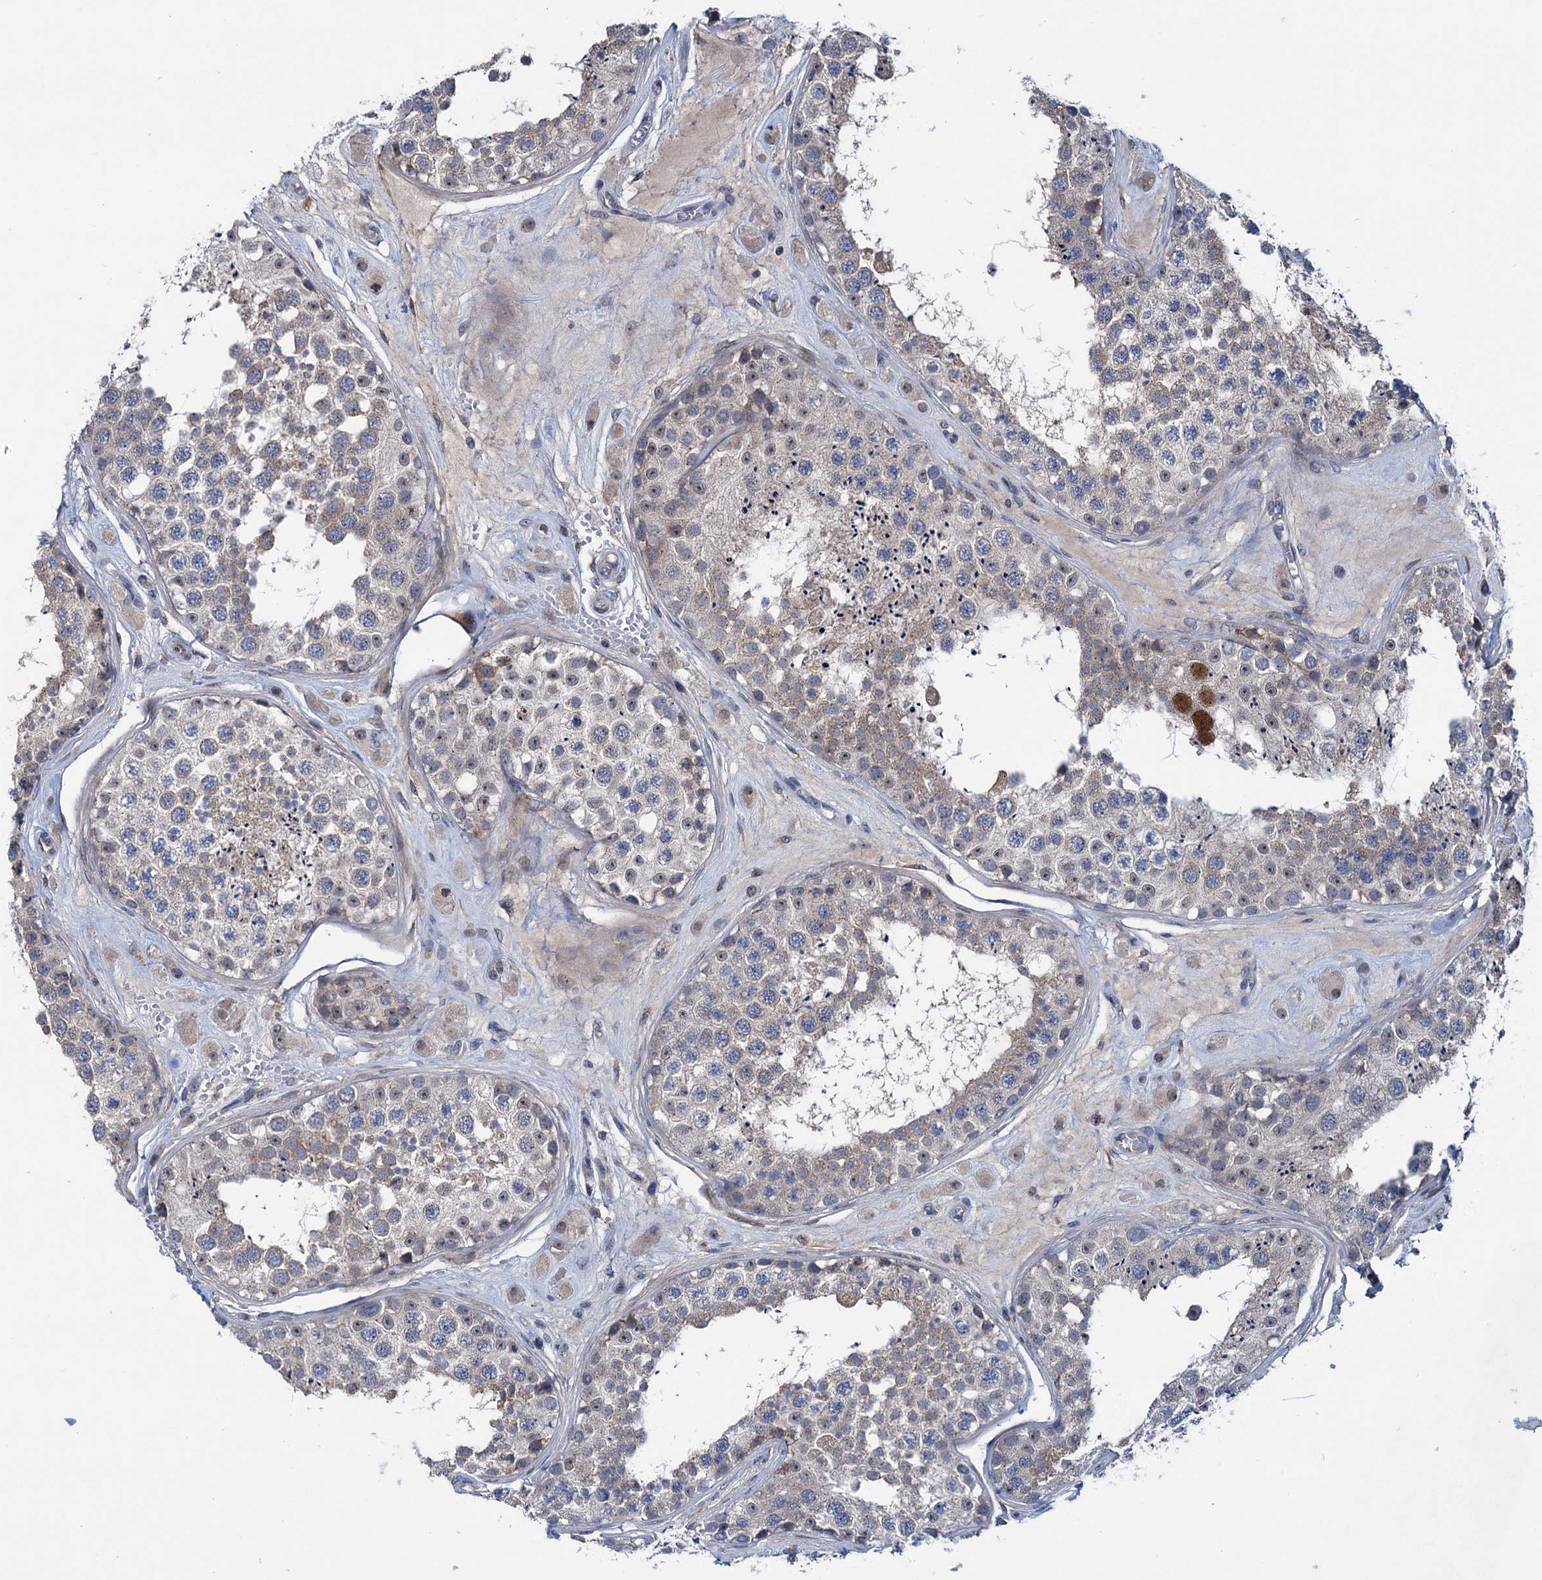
{"staining": {"intensity": "moderate", "quantity": "<25%", "location": "cytoplasmic/membranous"}, "tissue": "testis", "cell_type": "Cells in seminiferous ducts", "image_type": "normal", "snomed": [{"axis": "morphology", "description": "Normal tissue, NOS"}, {"axis": "topography", "description": "Testis"}], "caption": "IHC of unremarkable human testis shows low levels of moderate cytoplasmic/membranous expression in about <25% of cells in seminiferous ducts.", "gene": "EYA4", "patient": {"sex": "male", "age": 25}}